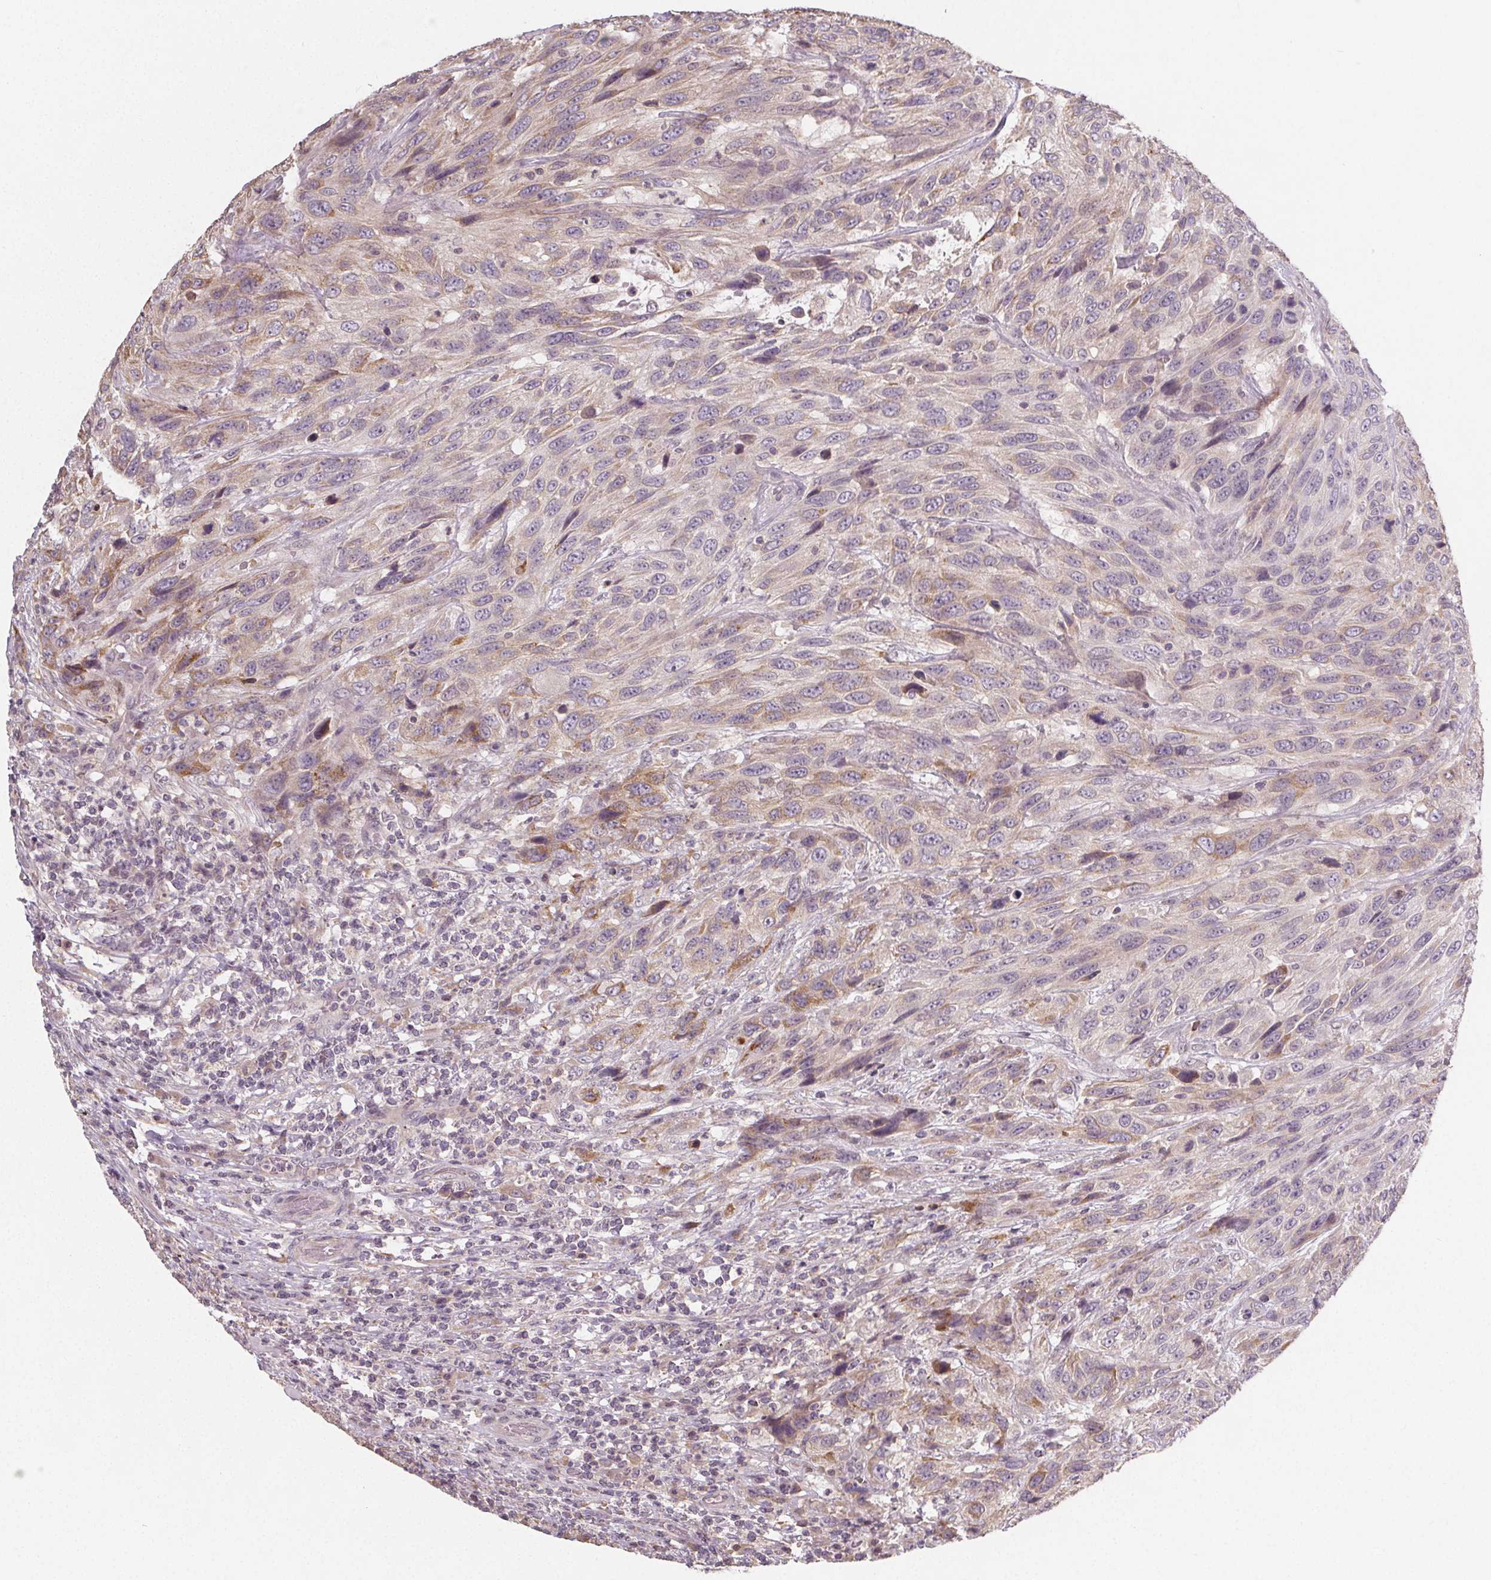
{"staining": {"intensity": "weak", "quantity": "<25%", "location": "cytoplasmic/membranous"}, "tissue": "urothelial cancer", "cell_type": "Tumor cells", "image_type": "cancer", "snomed": [{"axis": "morphology", "description": "Urothelial carcinoma, High grade"}, {"axis": "topography", "description": "Urinary bladder"}], "caption": "Immunohistochemistry histopathology image of human urothelial carcinoma (high-grade) stained for a protein (brown), which displays no positivity in tumor cells.", "gene": "SLC26A2", "patient": {"sex": "female", "age": 70}}